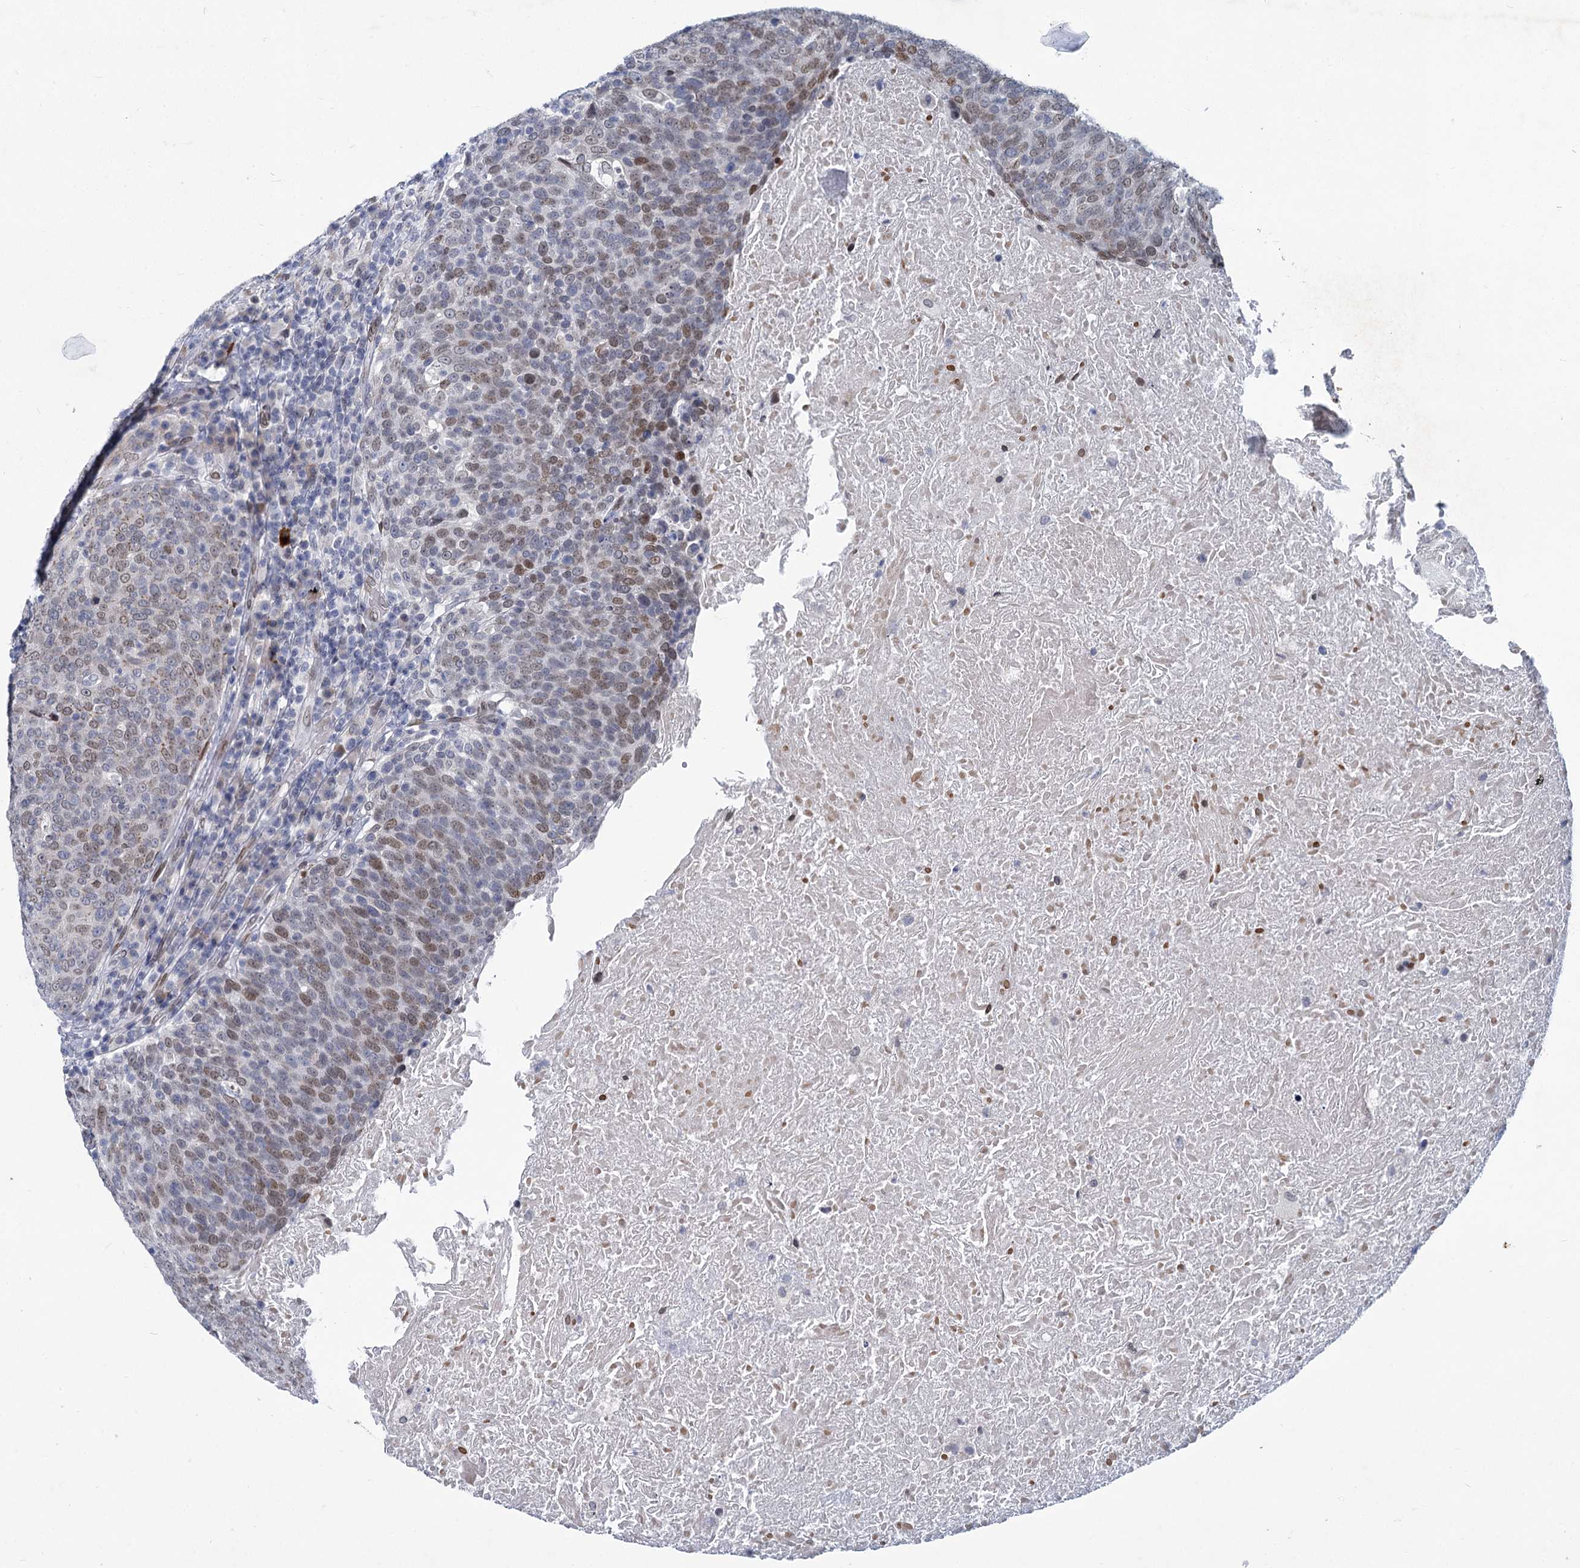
{"staining": {"intensity": "moderate", "quantity": "25%-75%", "location": "nuclear"}, "tissue": "head and neck cancer", "cell_type": "Tumor cells", "image_type": "cancer", "snomed": [{"axis": "morphology", "description": "Squamous cell carcinoma, NOS"}, {"axis": "morphology", "description": "Squamous cell carcinoma, metastatic, NOS"}, {"axis": "topography", "description": "Lymph node"}, {"axis": "topography", "description": "Head-Neck"}], "caption": "Immunohistochemistry (IHC) micrograph of neoplastic tissue: head and neck metastatic squamous cell carcinoma stained using immunohistochemistry displays medium levels of moderate protein expression localized specifically in the nuclear of tumor cells, appearing as a nuclear brown color.", "gene": "PRSS35", "patient": {"sex": "male", "age": 62}}